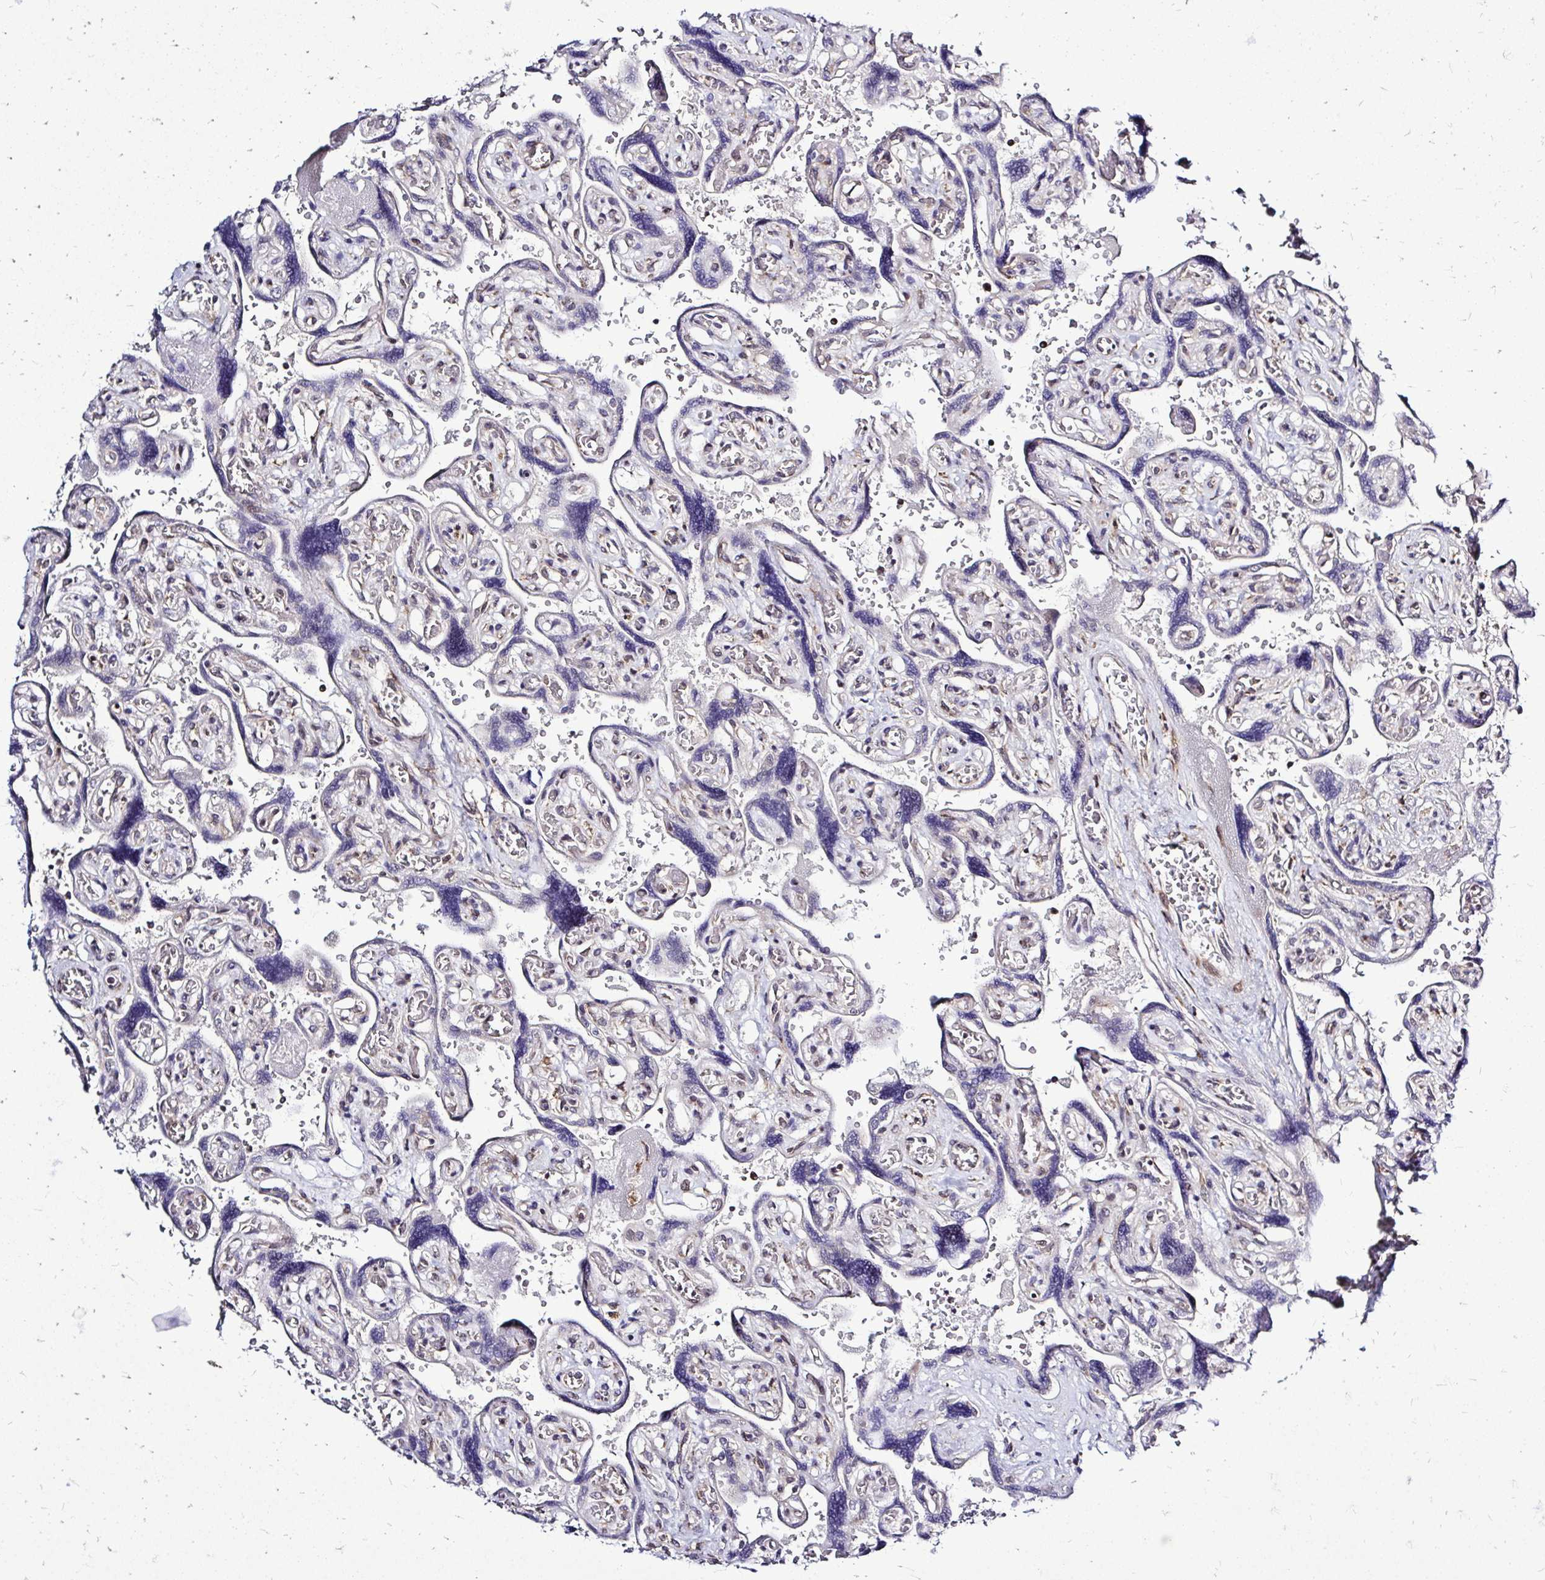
{"staining": {"intensity": "strong", "quantity": ">75%", "location": "cytoplasmic/membranous"}, "tissue": "placenta", "cell_type": "Decidual cells", "image_type": "normal", "snomed": [{"axis": "morphology", "description": "Normal tissue, NOS"}, {"axis": "topography", "description": "Placenta"}], "caption": "Placenta stained with DAB (3,3'-diaminobenzidine) immunohistochemistry (IHC) shows high levels of strong cytoplasmic/membranous staining in about >75% of decidual cells. The staining was performed using DAB (3,3'-diaminobenzidine), with brown indicating positive protein expression. Nuclei are stained blue with hematoxylin.", "gene": "FMR1", "patient": {"sex": "female", "age": 32}}